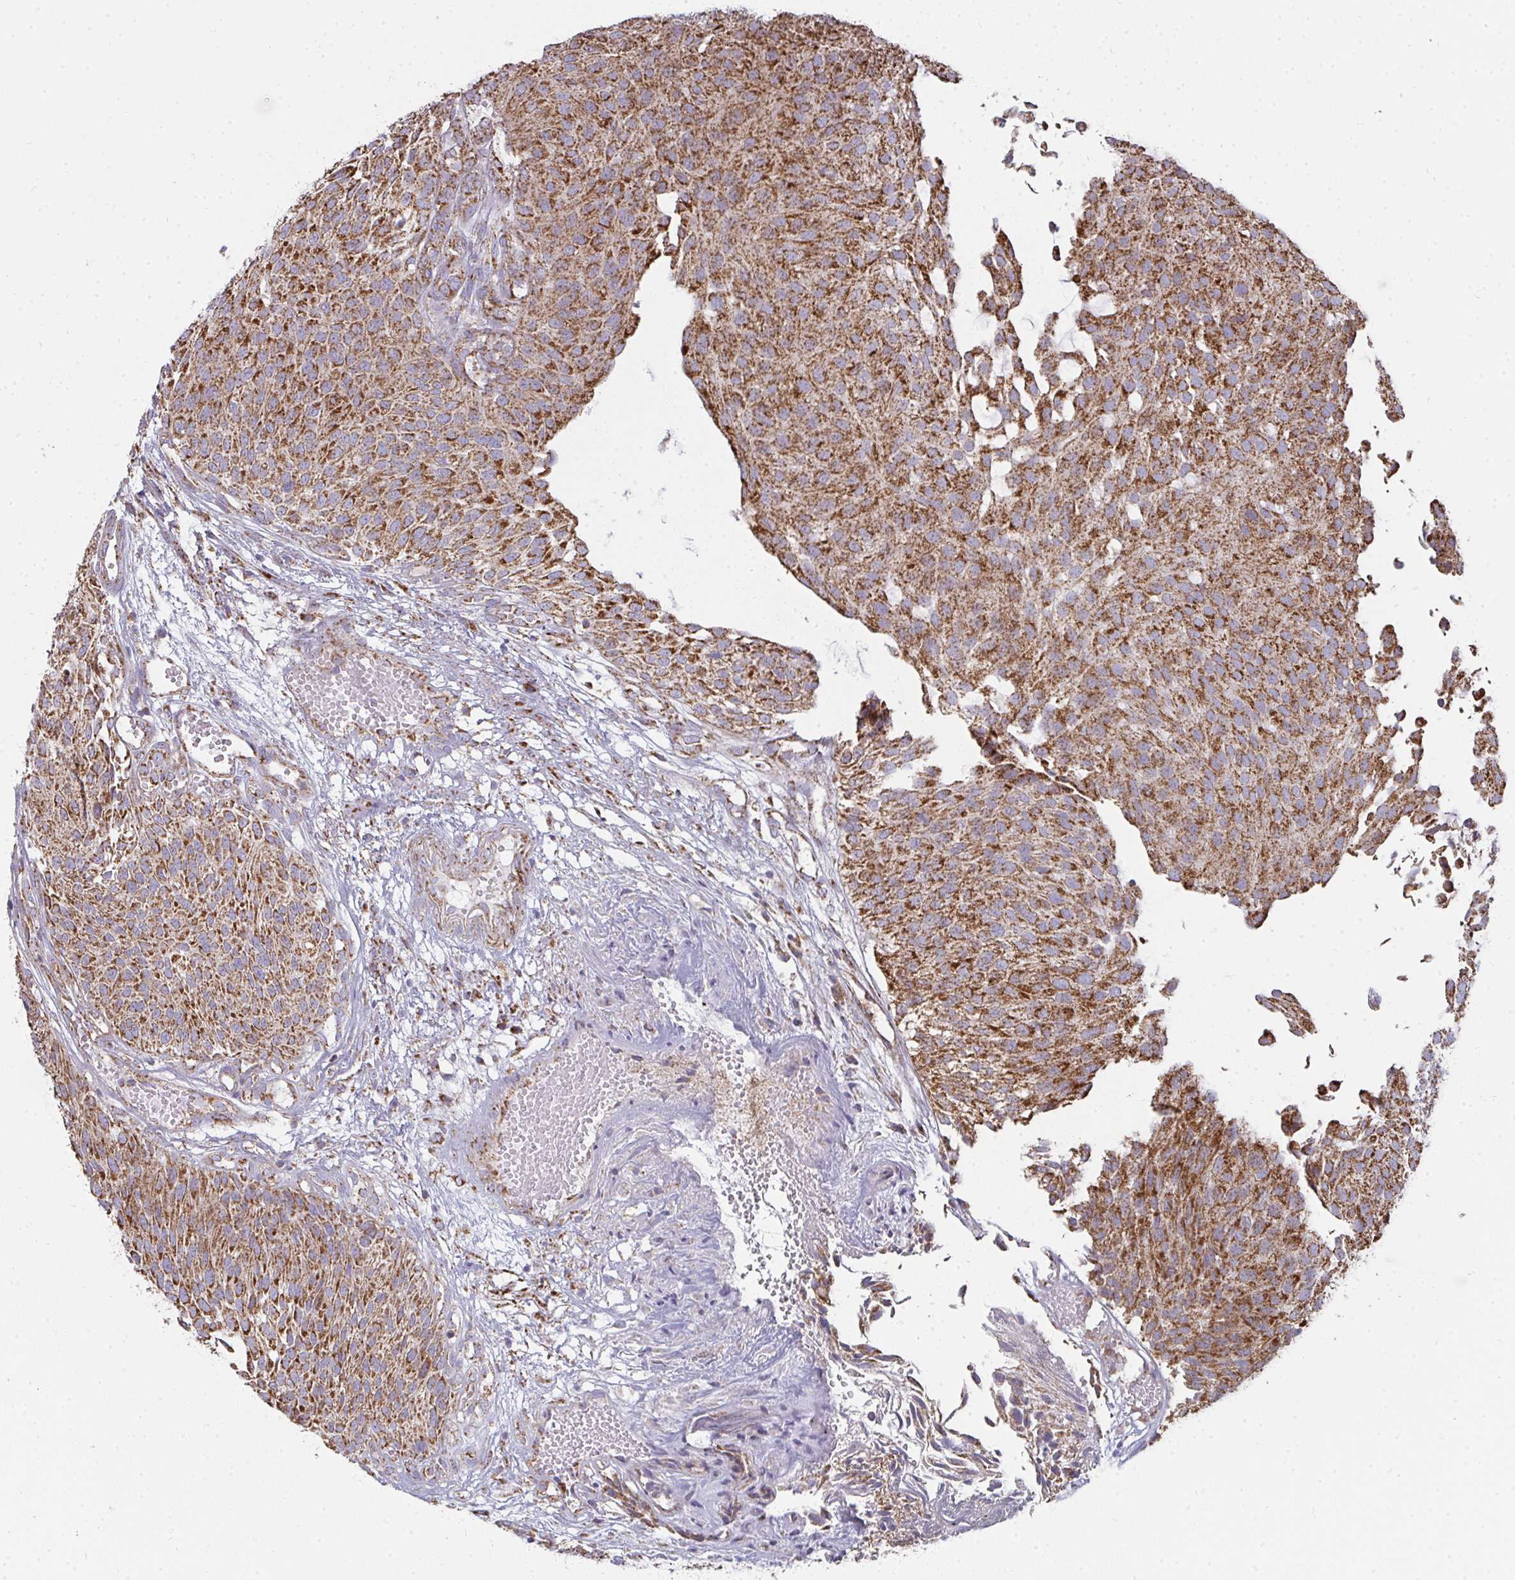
{"staining": {"intensity": "strong", "quantity": ">75%", "location": "cytoplasmic/membranous"}, "tissue": "urothelial cancer", "cell_type": "Tumor cells", "image_type": "cancer", "snomed": [{"axis": "morphology", "description": "Urothelial carcinoma, NOS"}, {"axis": "topography", "description": "Urinary bladder"}], "caption": "This photomicrograph shows IHC staining of human urothelial cancer, with high strong cytoplasmic/membranous expression in about >75% of tumor cells.", "gene": "FAHD1", "patient": {"sex": "male", "age": 84}}